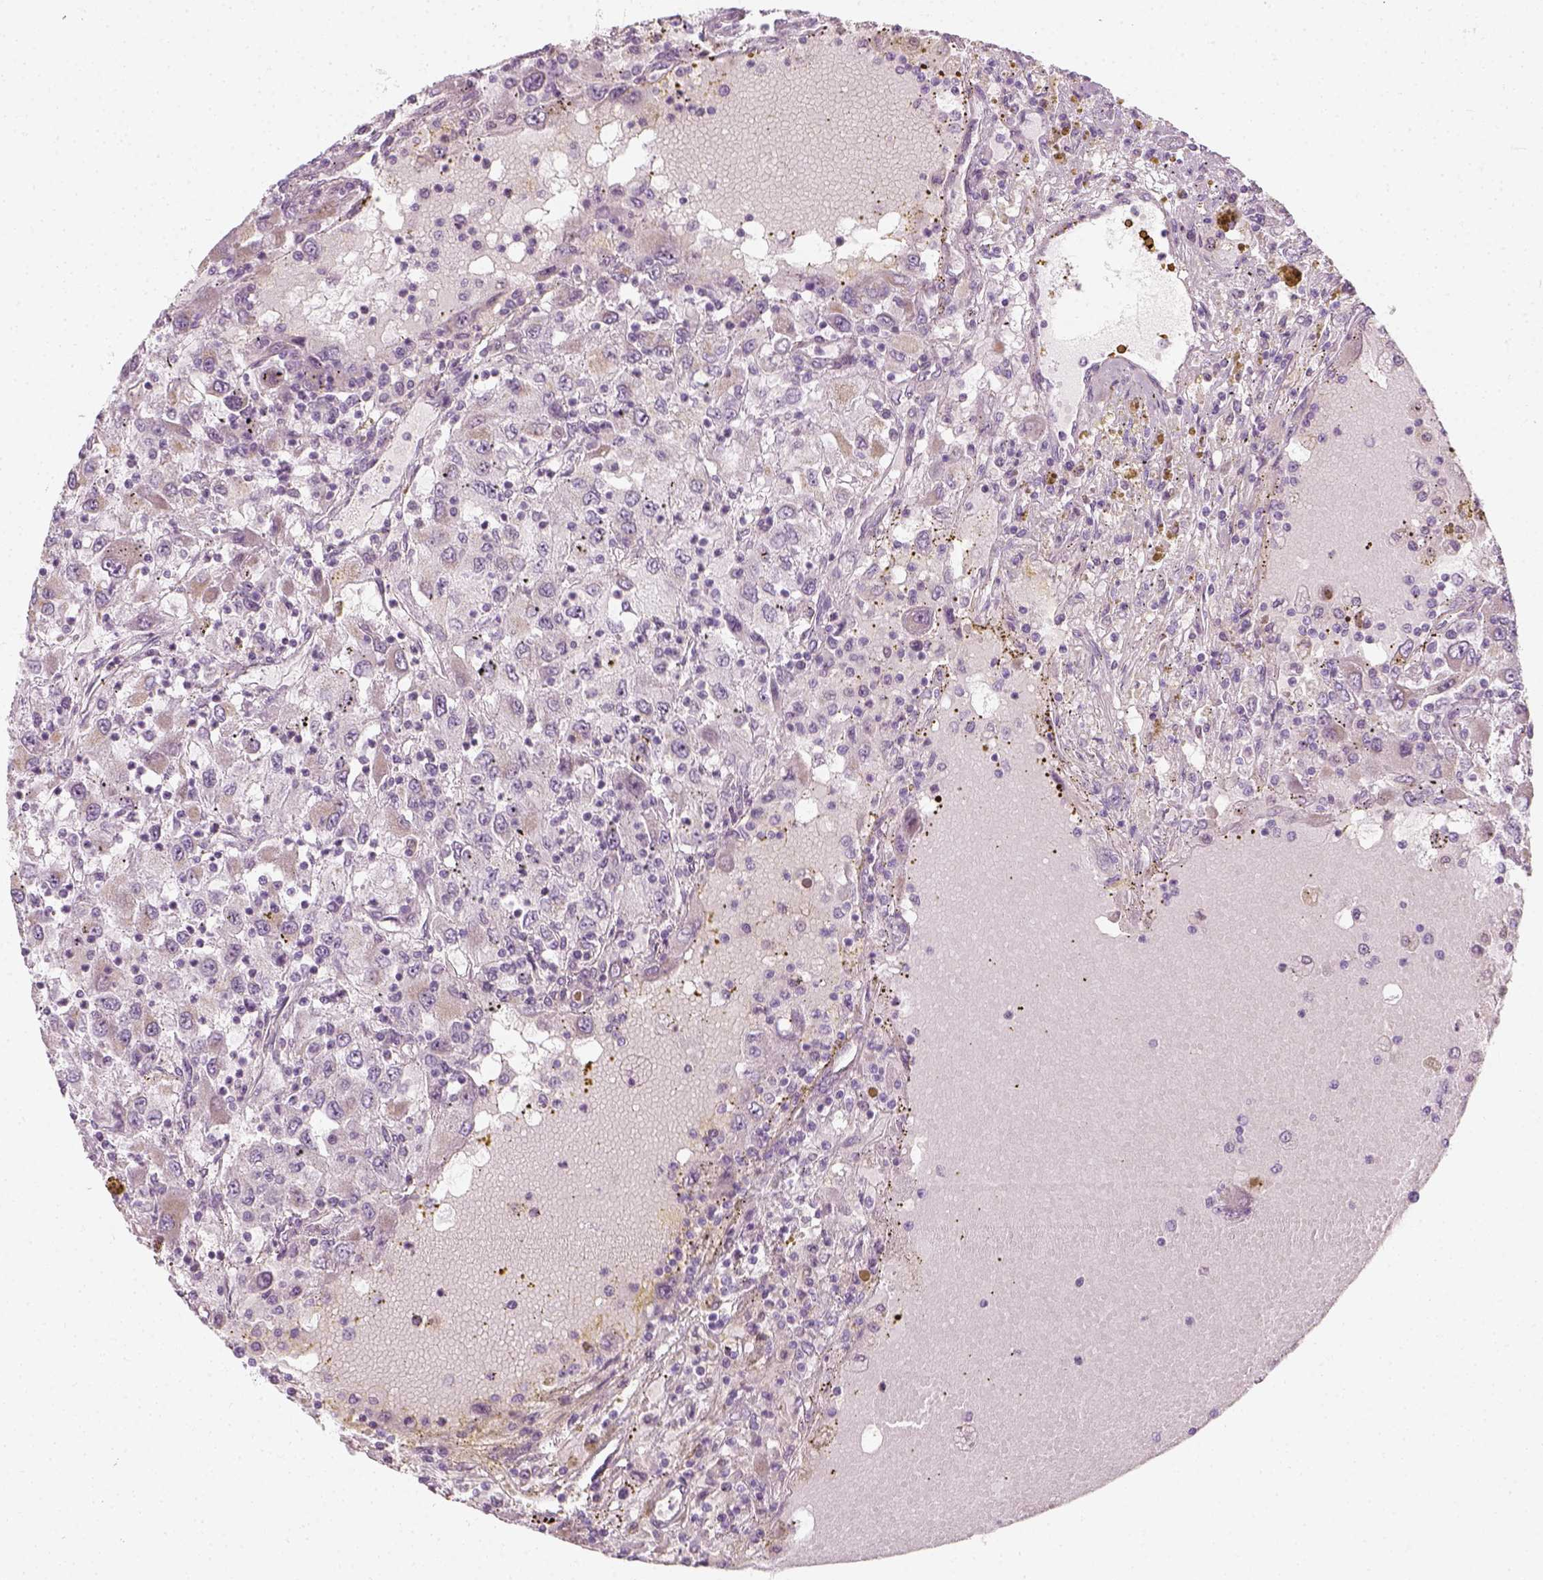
{"staining": {"intensity": "weak", "quantity": "<25%", "location": "cytoplasmic/membranous"}, "tissue": "renal cancer", "cell_type": "Tumor cells", "image_type": "cancer", "snomed": [{"axis": "morphology", "description": "Adenocarcinoma, NOS"}, {"axis": "topography", "description": "Kidney"}], "caption": "DAB (3,3'-diaminobenzidine) immunohistochemical staining of adenocarcinoma (renal) shows no significant expression in tumor cells.", "gene": "PRAME", "patient": {"sex": "female", "age": 67}}